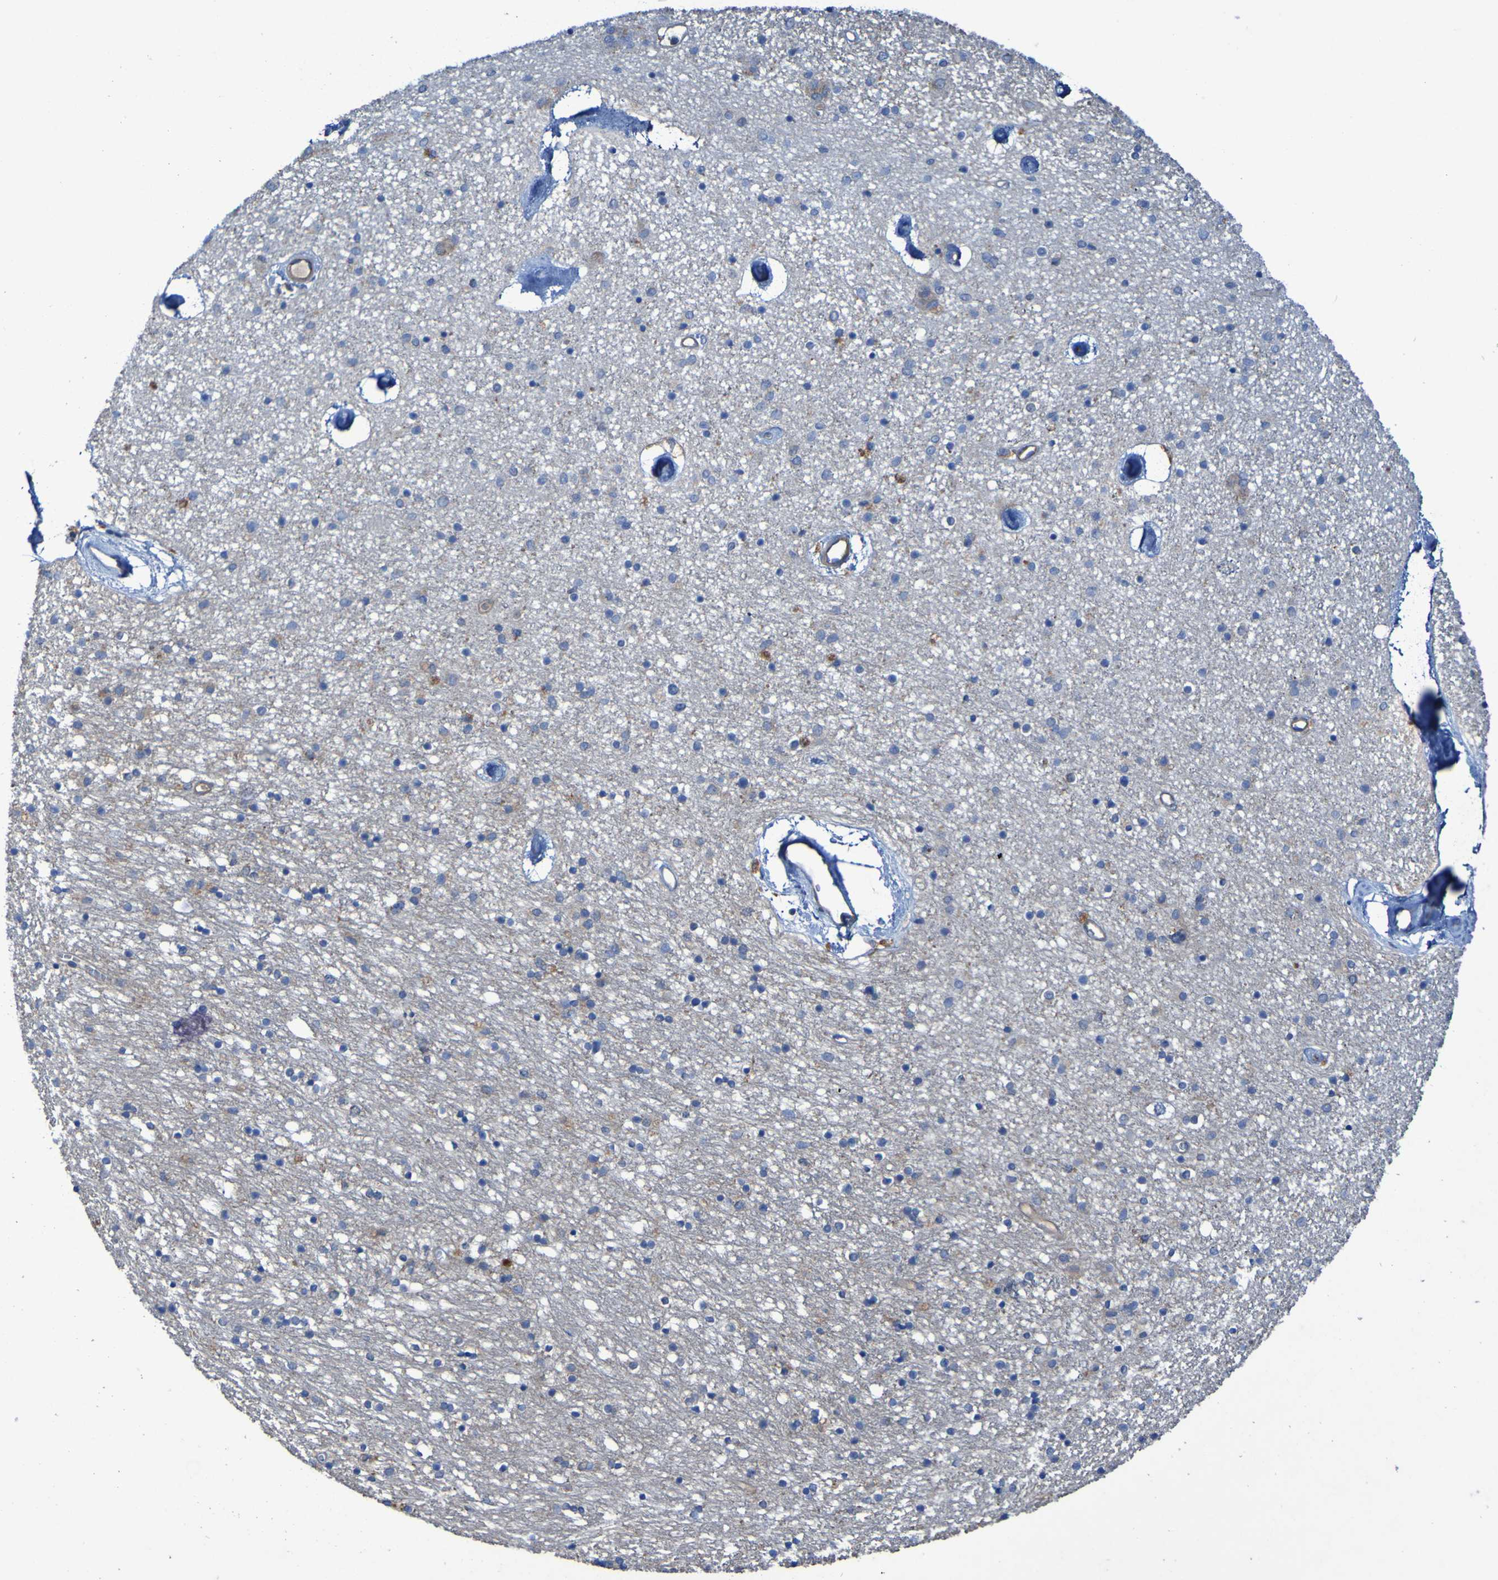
{"staining": {"intensity": "moderate", "quantity": "<25%", "location": "cytoplasmic/membranous"}, "tissue": "caudate", "cell_type": "Glial cells", "image_type": "normal", "snomed": [{"axis": "morphology", "description": "Normal tissue, NOS"}, {"axis": "topography", "description": "Lateral ventricle wall"}], "caption": "High-magnification brightfield microscopy of benign caudate stained with DAB (3,3'-diaminobenzidine) (brown) and counterstained with hematoxylin (blue). glial cells exhibit moderate cytoplasmic/membranous expression is identified in about<25% of cells. Nuclei are stained in blue.", "gene": "ARHGEF16", "patient": {"sex": "female", "age": 54}}